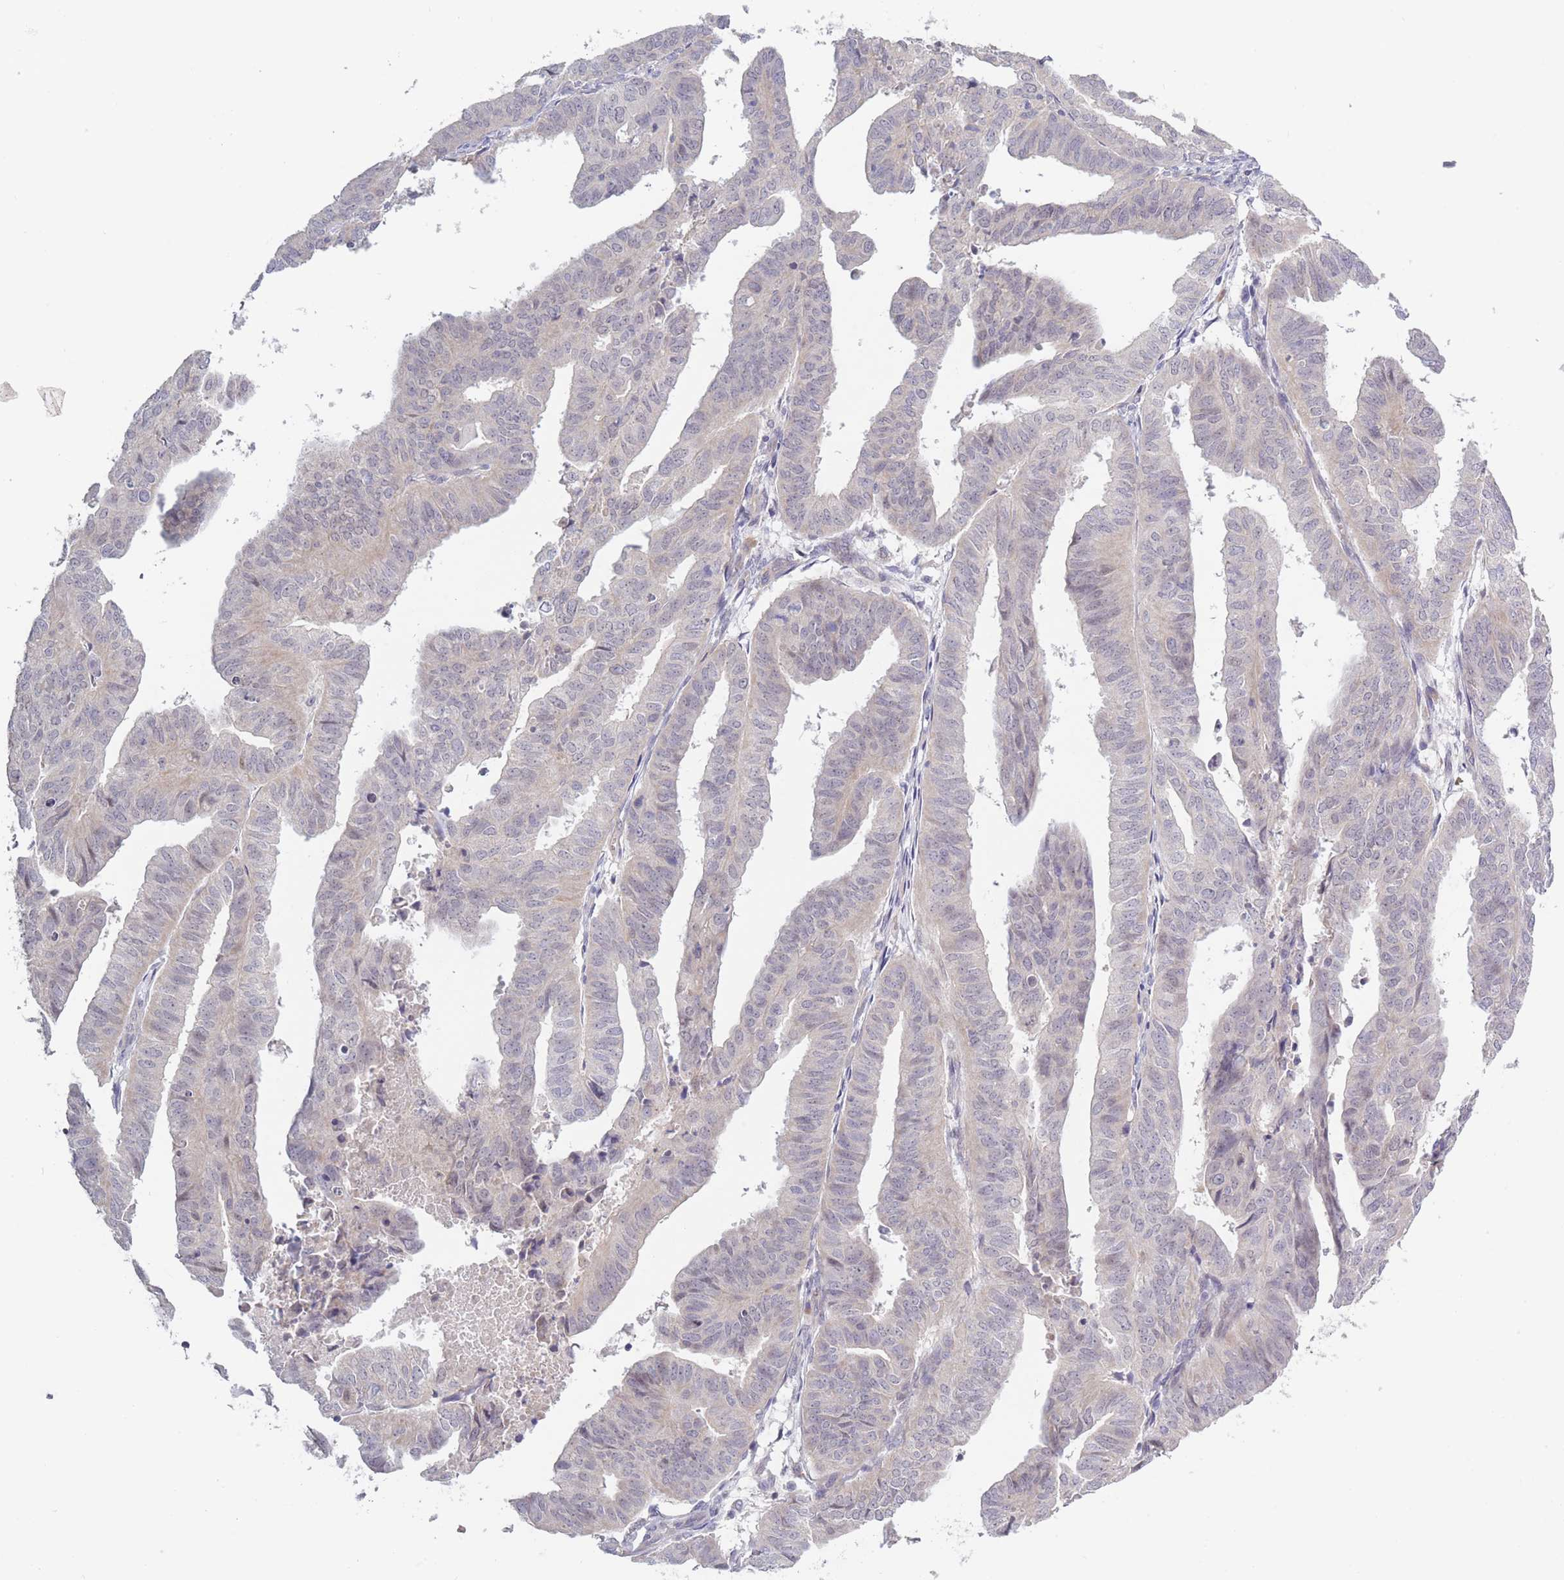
{"staining": {"intensity": "negative", "quantity": "none", "location": "none"}, "tissue": "endometrial cancer", "cell_type": "Tumor cells", "image_type": "cancer", "snomed": [{"axis": "morphology", "description": "Adenocarcinoma, NOS"}, {"axis": "topography", "description": "Uterus"}], "caption": "Tumor cells show no significant positivity in endometrial adenocarcinoma. (Stains: DAB (3,3'-diaminobenzidine) immunohistochemistry with hematoxylin counter stain, Microscopy: brightfield microscopy at high magnification).", "gene": "FAM227B", "patient": {"sex": "female", "age": 77}}